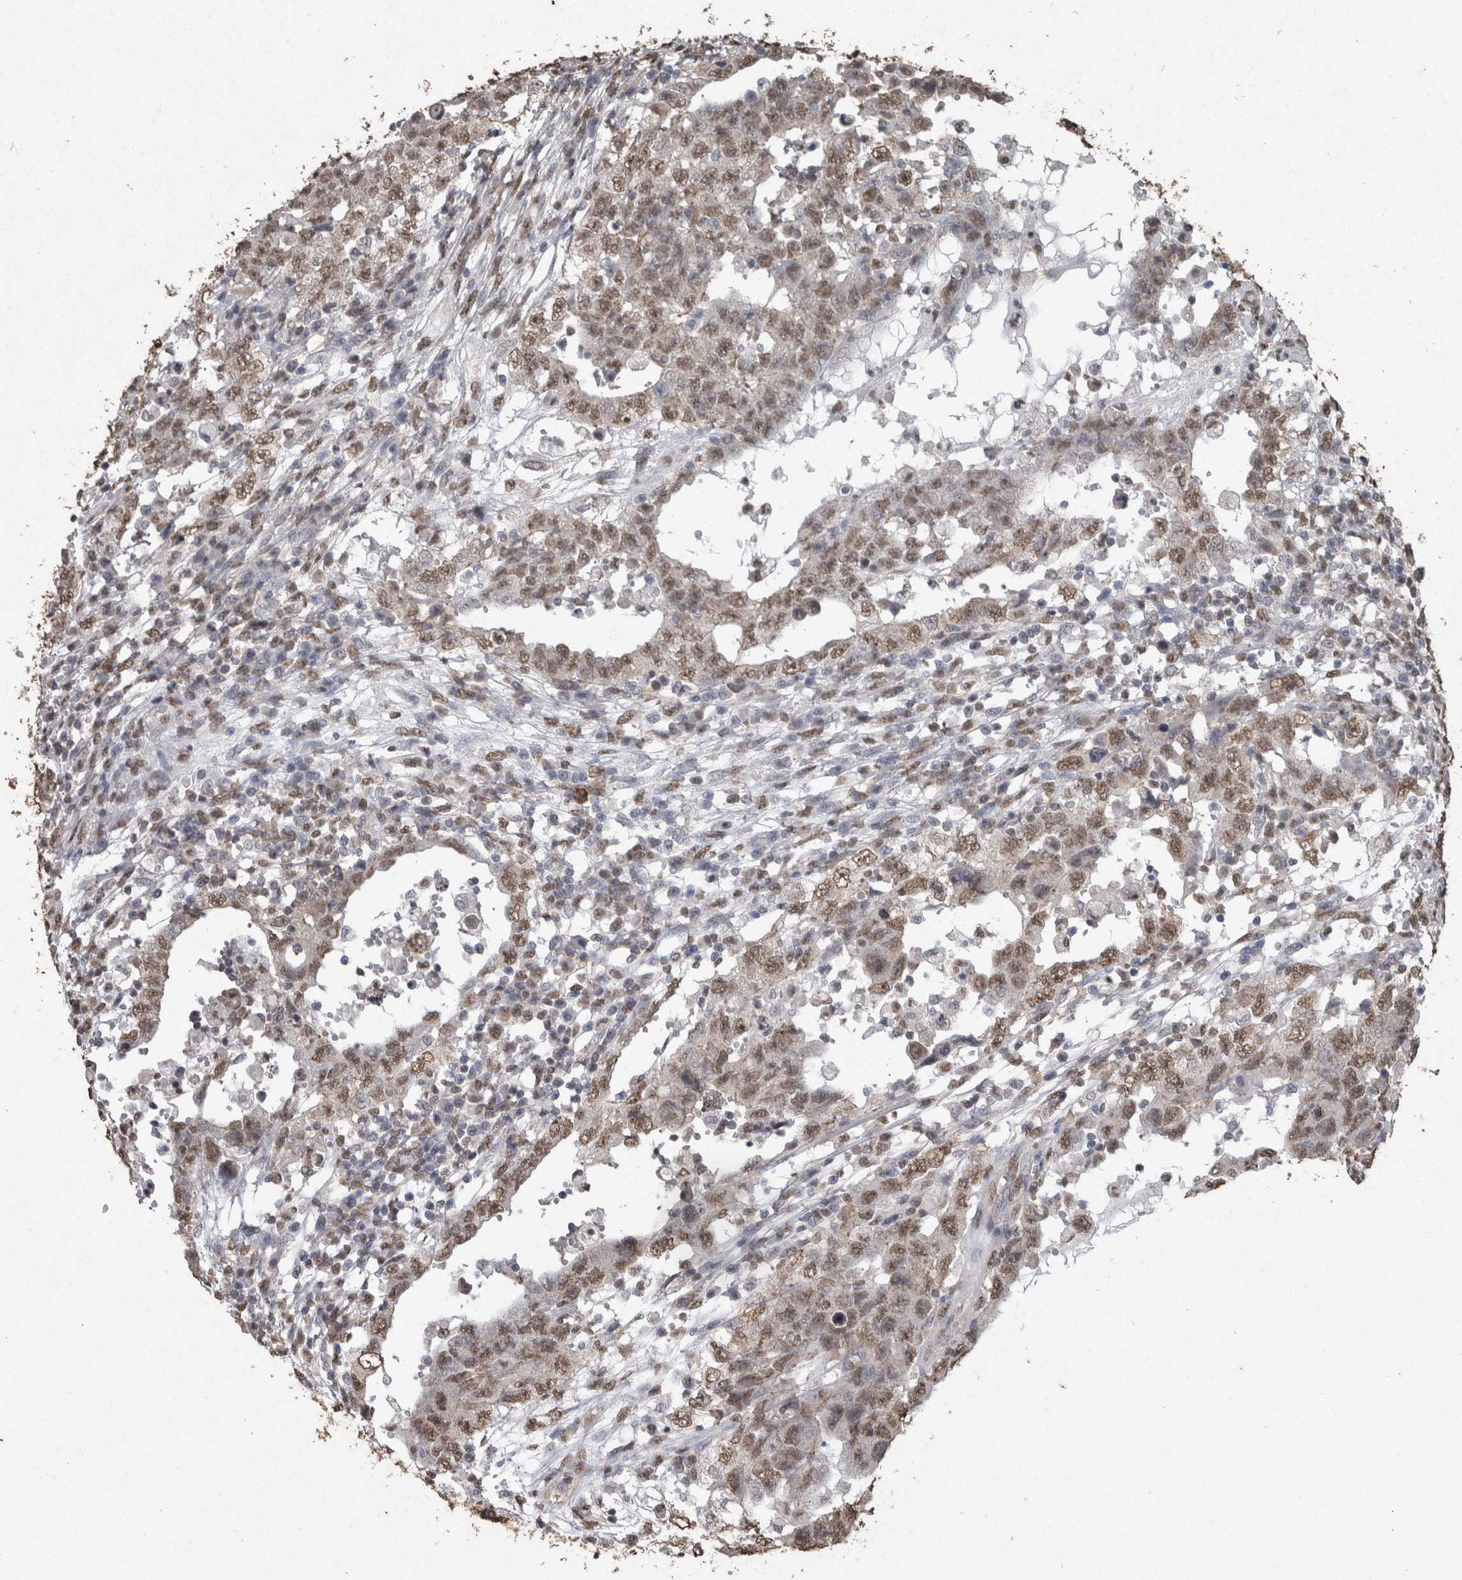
{"staining": {"intensity": "weak", "quantity": ">75%", "location": "nuclear"}, "tissue": "testis cancer", "cell_type": "Tumor cells", "image_type": "cancer", "snomed": [{"axis": "morphology", "description": "Carcinoma, Embryonal, NOS"}, {"axis": "topography", "description": "Testis"}], "caption": "Weak nuclear expression for a protein is seen in about >75% of tumor cells of embryonal carcinoma (testis) using immunohistochemistry.", "gene": "SMAD7", "patient": {"sex": "male", "age": 26}}